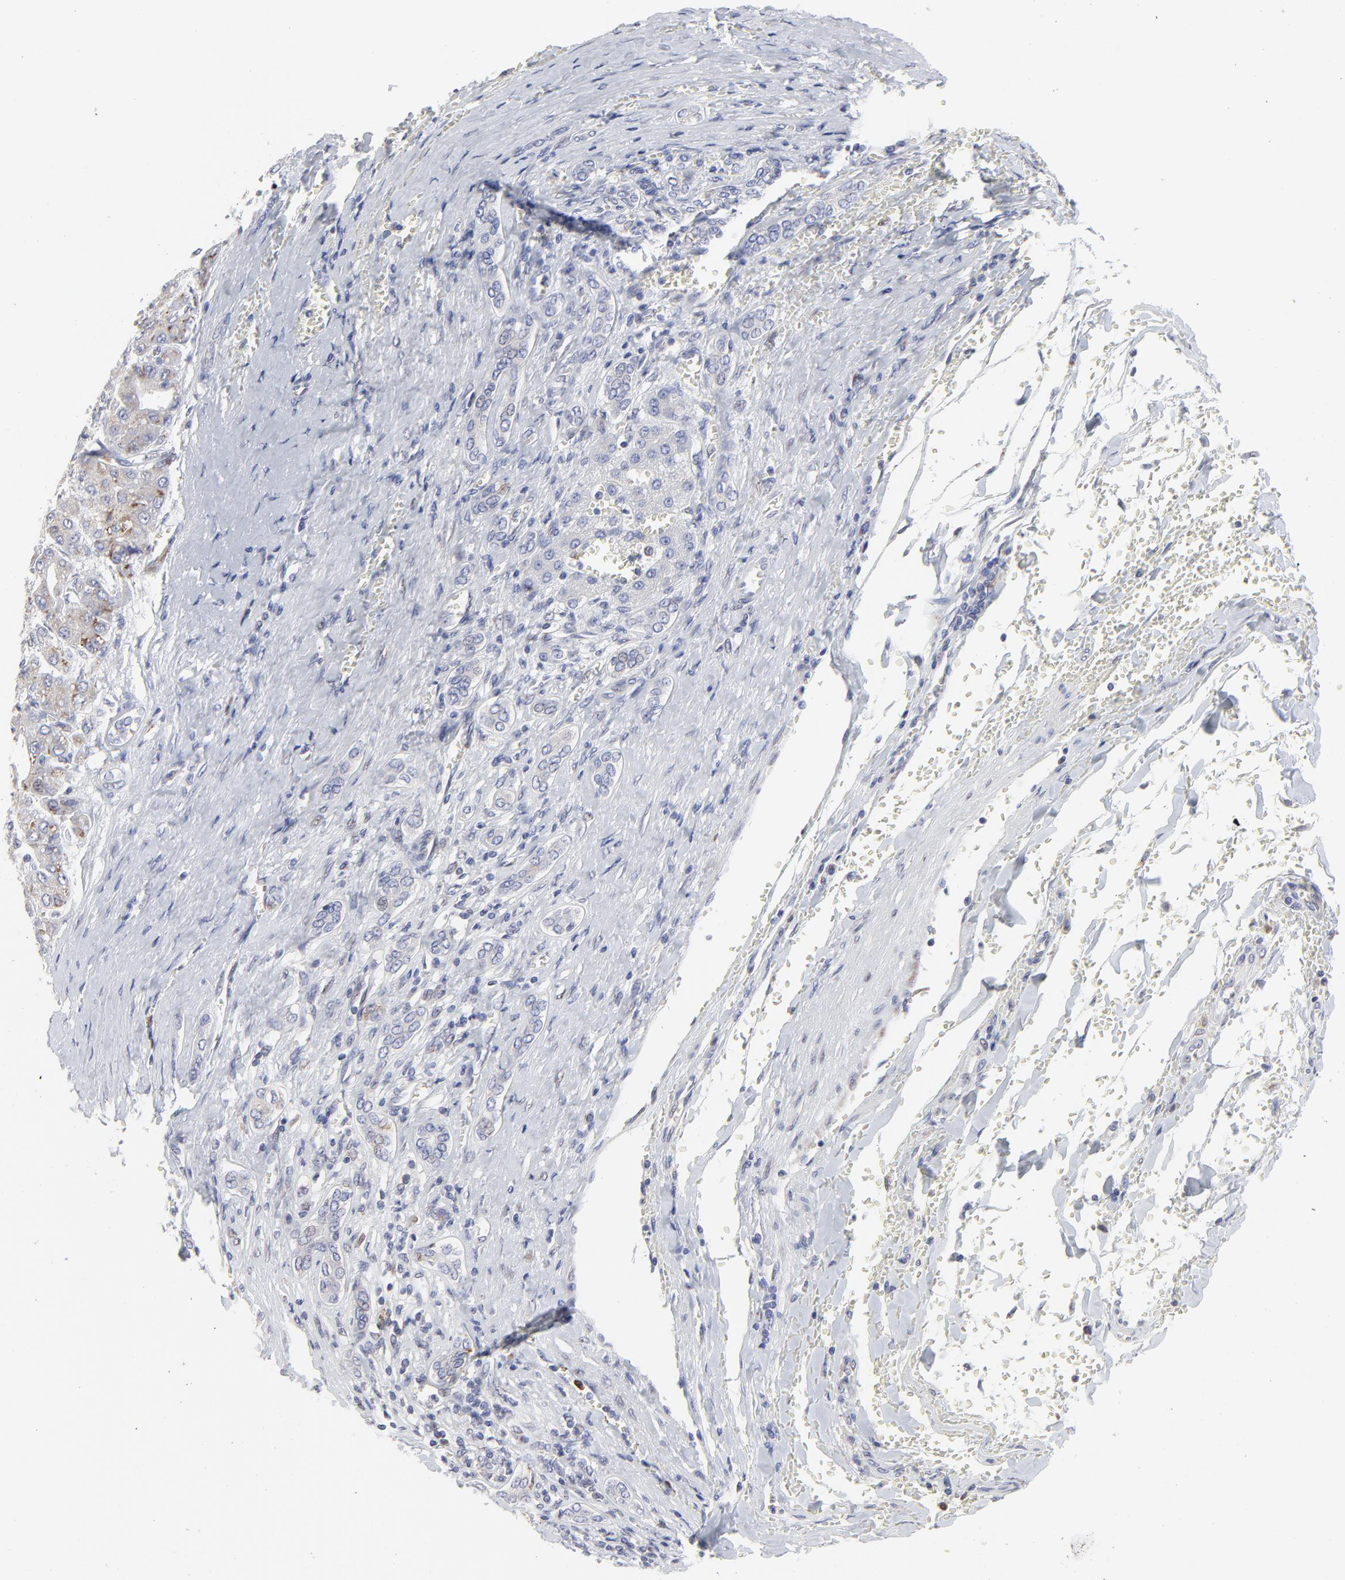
{"staining": {"intensity": "negative", "quantity": "none", "location": "none"}, "tissue": "liver cancer", "cell_type": "Tumor cells", "image_type": "cancer", "snomed": [{"axis": "morphology", "description": "Carcinoma, Hepatocellular, NOS"}, {"axis": "topography", "description": "Liver"}], "caption": "Liver cancer was stained to show a protein in brown. There is no significant expression in tumor cells.", "gene": "NCAPH", "patient": {"sex": "male", "age": 69}}